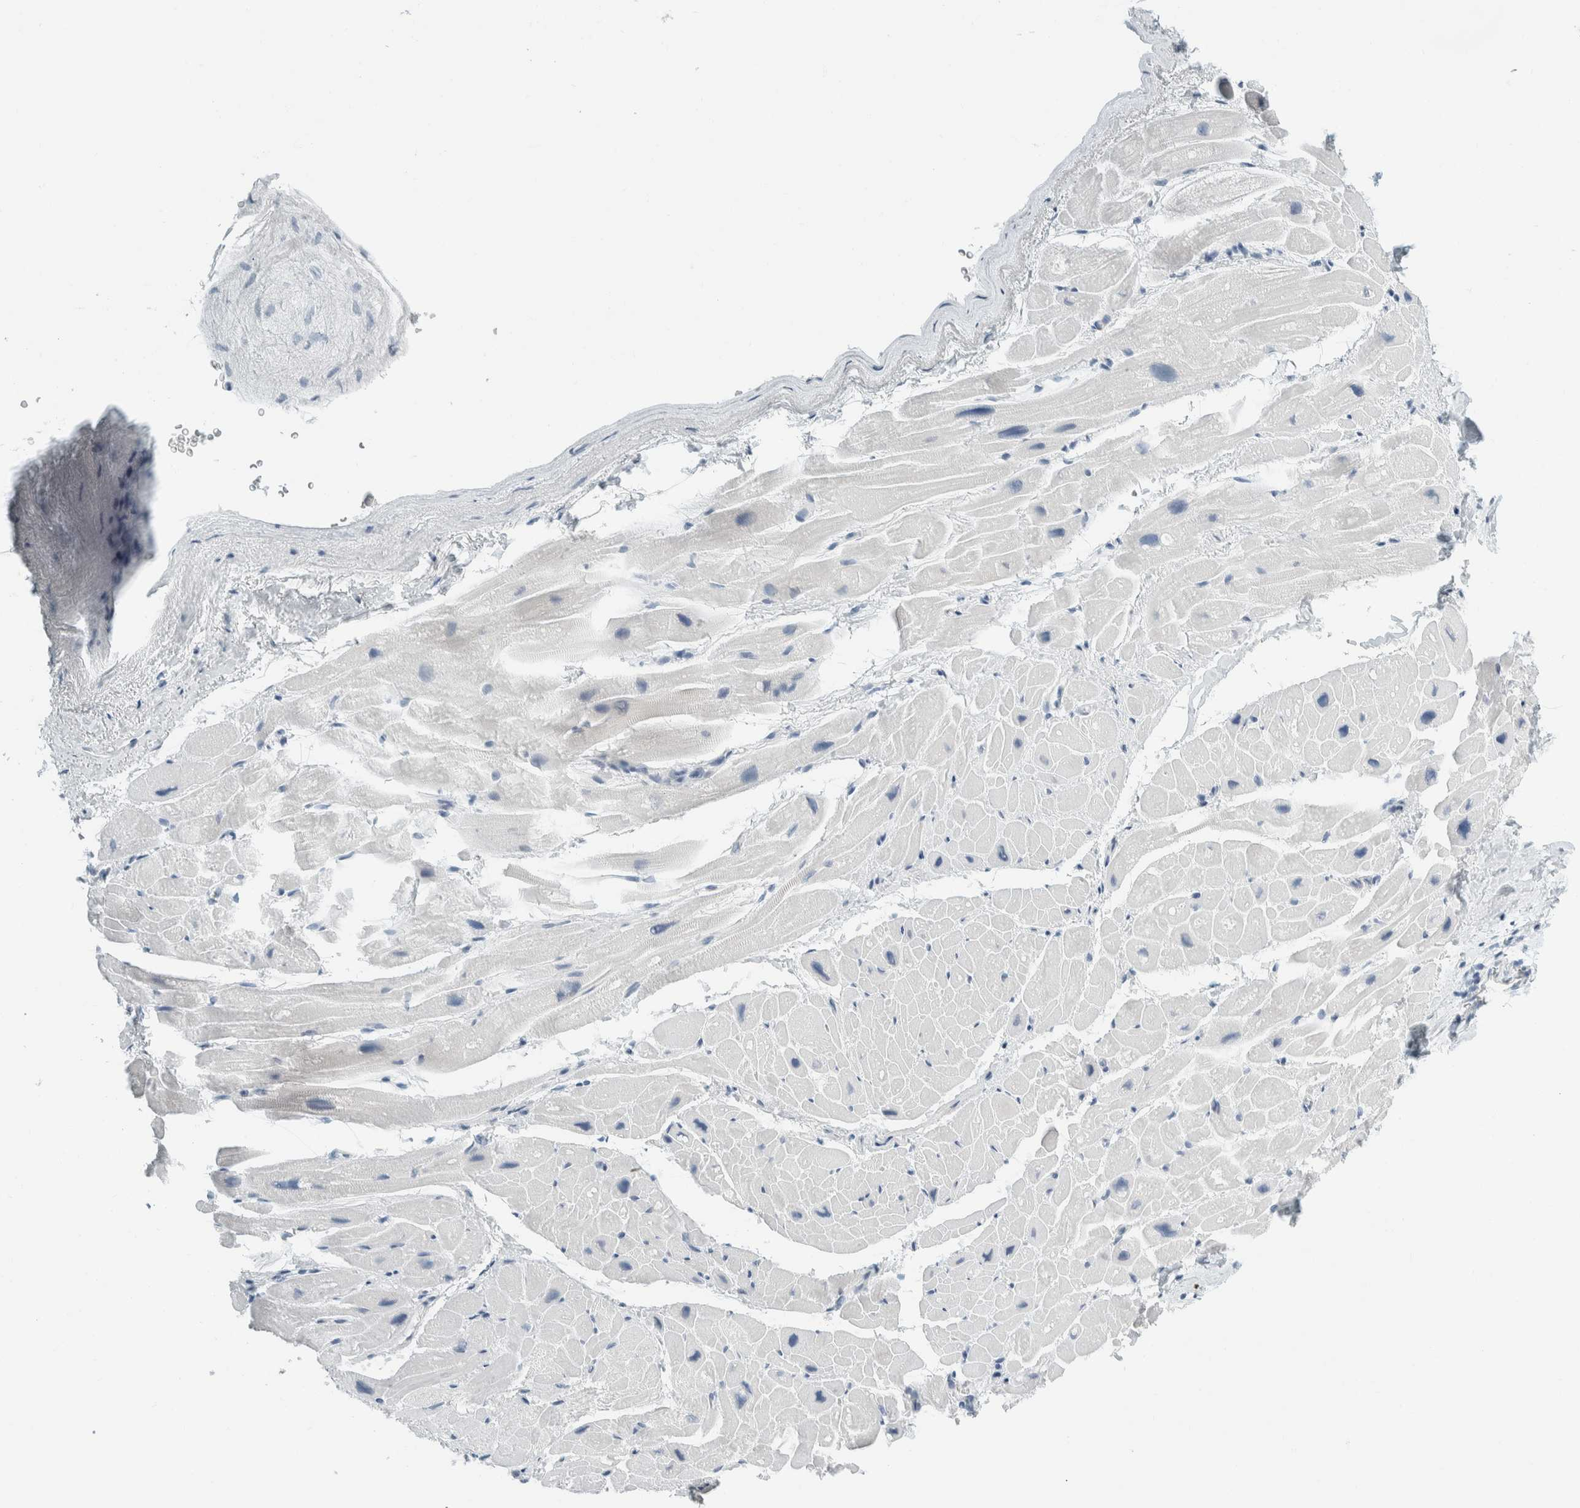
{"staining": {"intensity": "negative", "quantity": "none", "location": "none"}, "tissue": "heart muscle", "cell_type": "Cardiomyocytes", "image_type": "normal", "snomed": [{"axis": "morphology", "description": "Normal tissue, NOS"}, {"axis": "topography", "description": "Heart"}], "caption": "DAB (3,3'-diaminobenzidine) immunohistochemical staining of normal human heart muscle exhibits no significant positivity in cardiomyocytes. (Brightfield microscopy of DAB immunohistochemistry at high magnification).", "gene": "ARHGAP27", "patient": {"sex": "male", "age": 49}}